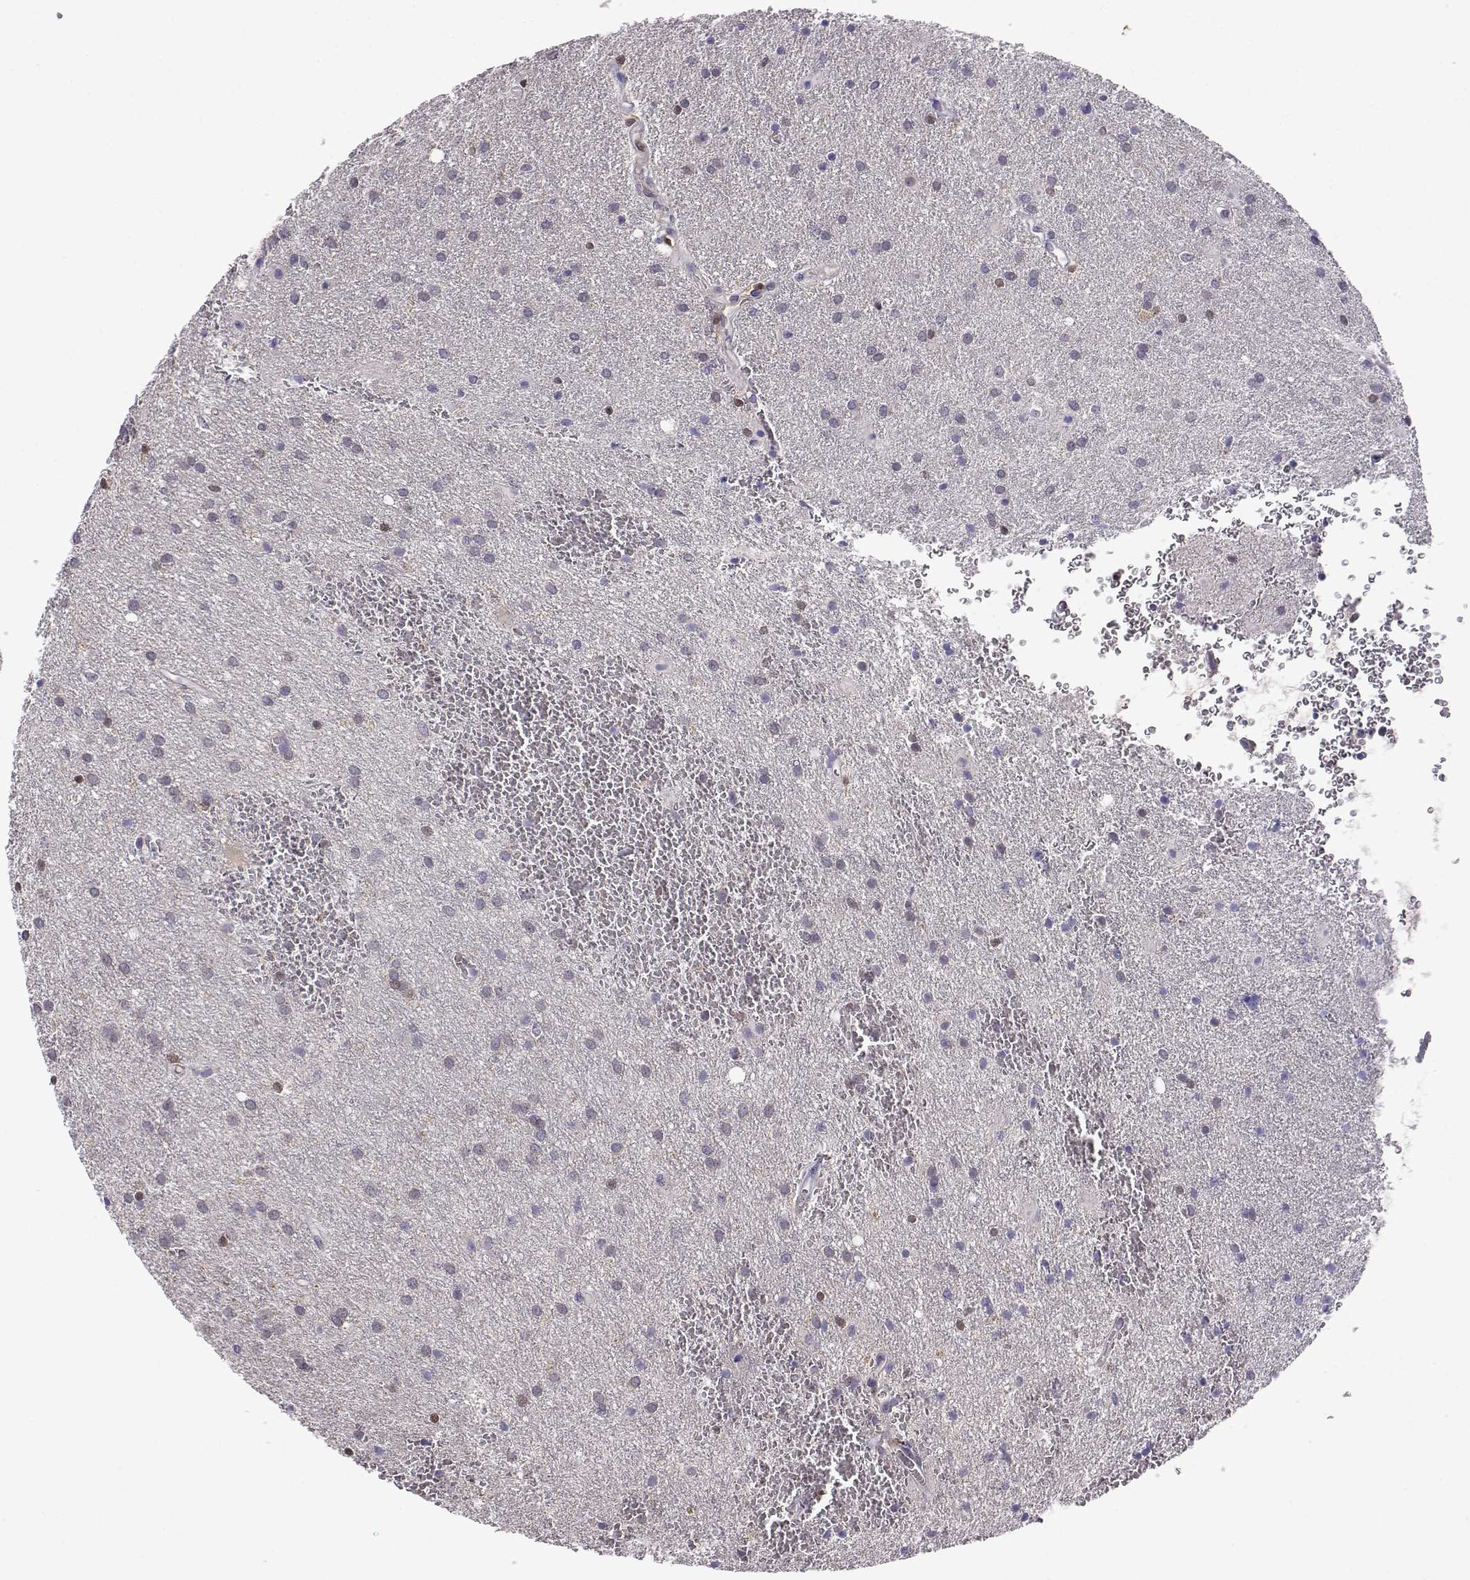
{"staining": {"intensity": "negative", "quantity": "none", "location": "none"}, "tissue": "glioma", "cell_type": "Tumor cells", "image_type": "cancer", "snomed": [{"axis": "morphology", "description": "Glioma, malignant, Low grade"}, {"axis": "topography", "description": "Brain"}], "caption": "Tumor cells show no significant protein positivity in low-grade glioma (malignant).", "gene": "AKR1B1", "patient": {"sex": "male", "age": 58}}